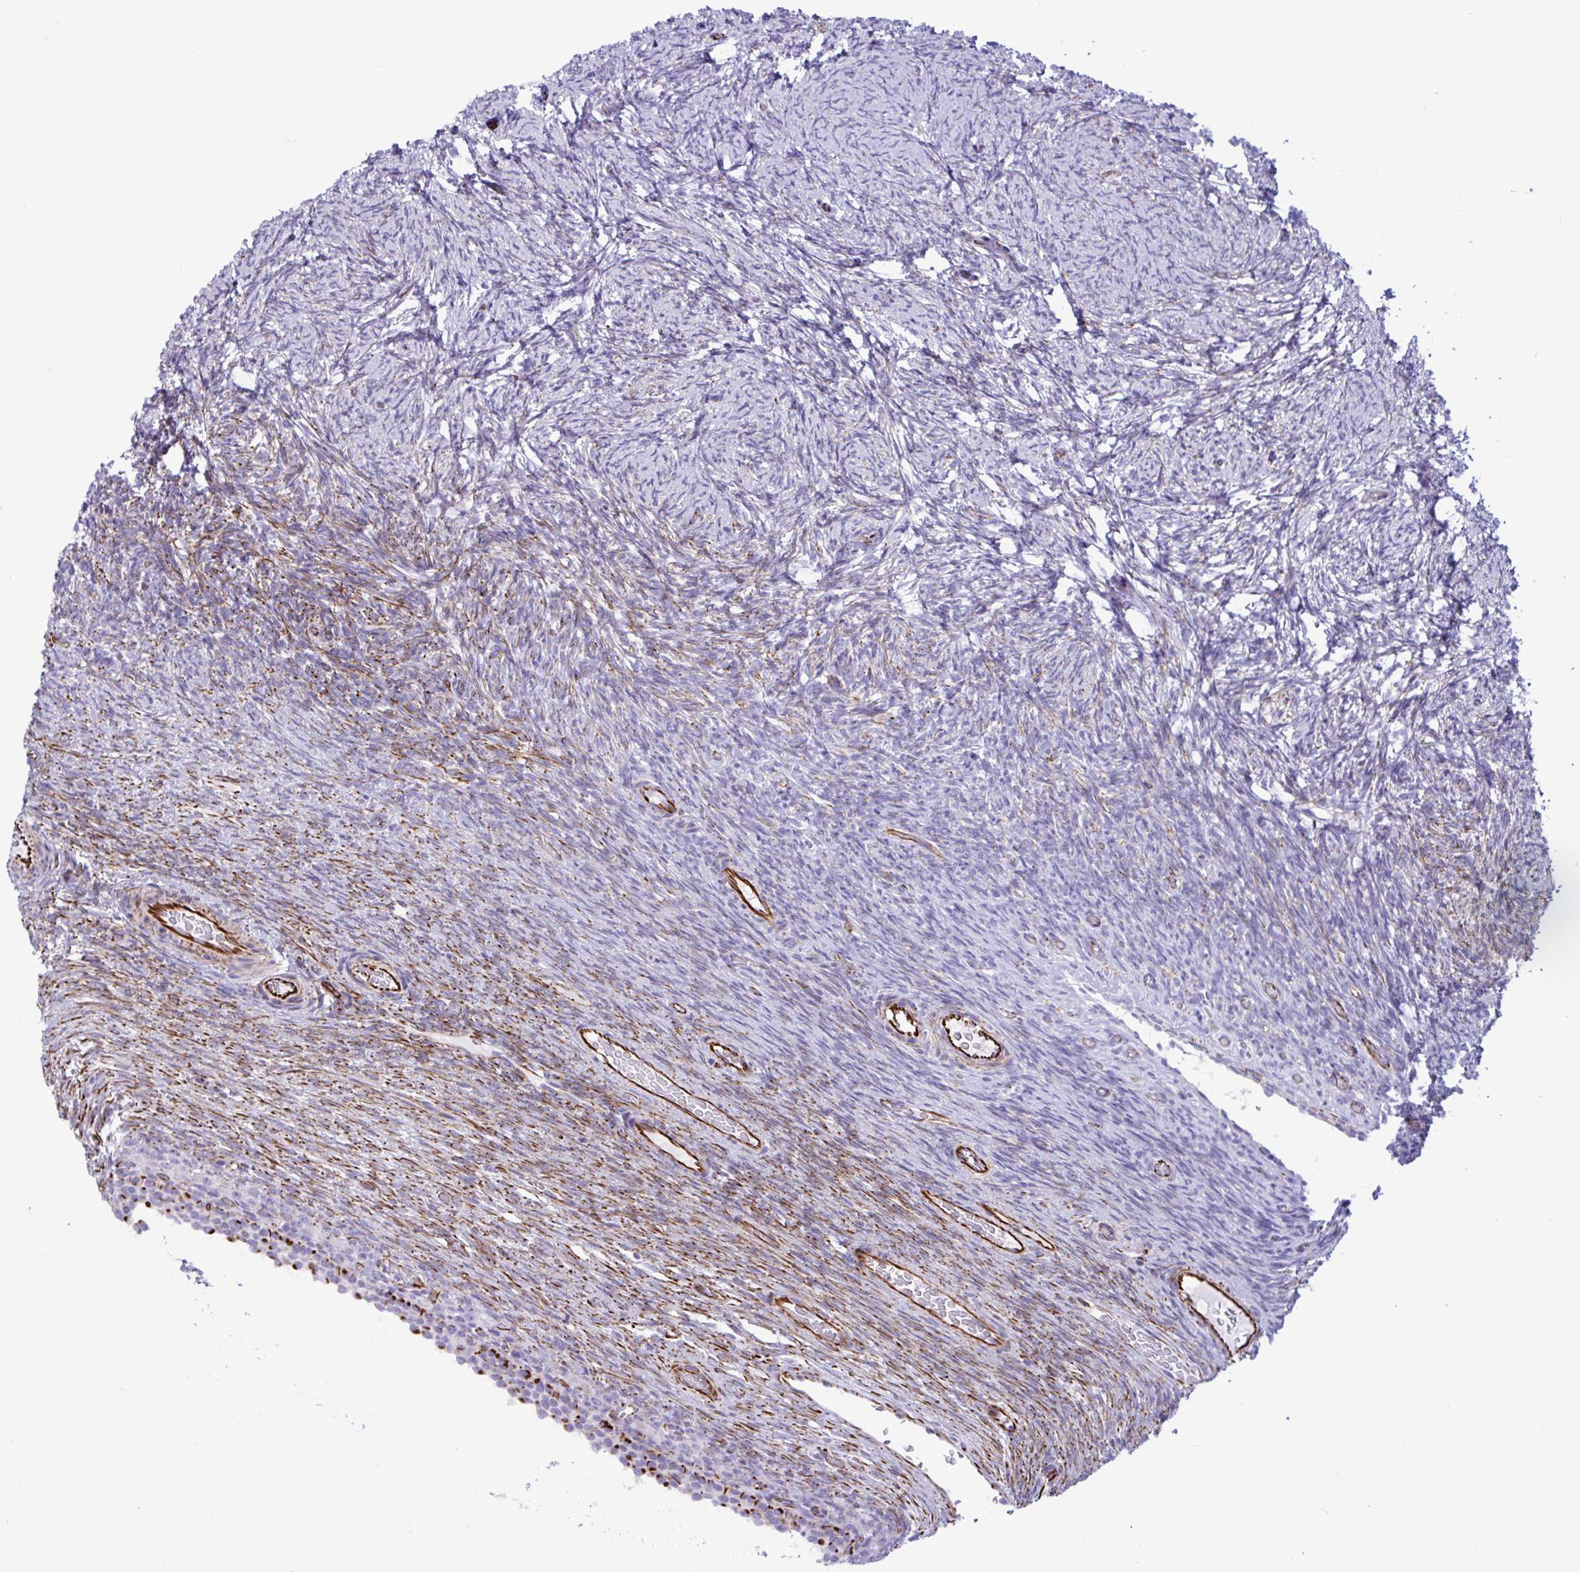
{"staining": {"intensity": "moderate", "quantity": "25%-75%", "location": "cytoplasmic/membranous"}, "tissue": "ovary", "cell_type": "Ovarian stroma cells", "image_type": "normal", "snomed": [{"axis": "morphology", "description": "Normal tissue, NOS"}, {"axis": "topography", "description": "Ovary"}], "caption": "This micrograph shows IHC staining of unremarkable human ovary, with medium moderate cytoplasmic/membranous positivity in approximately 25%-75% of ovarian stroma cells.", "gene": "SMAD5", "patient": {"sex": "female", "age": 34}}